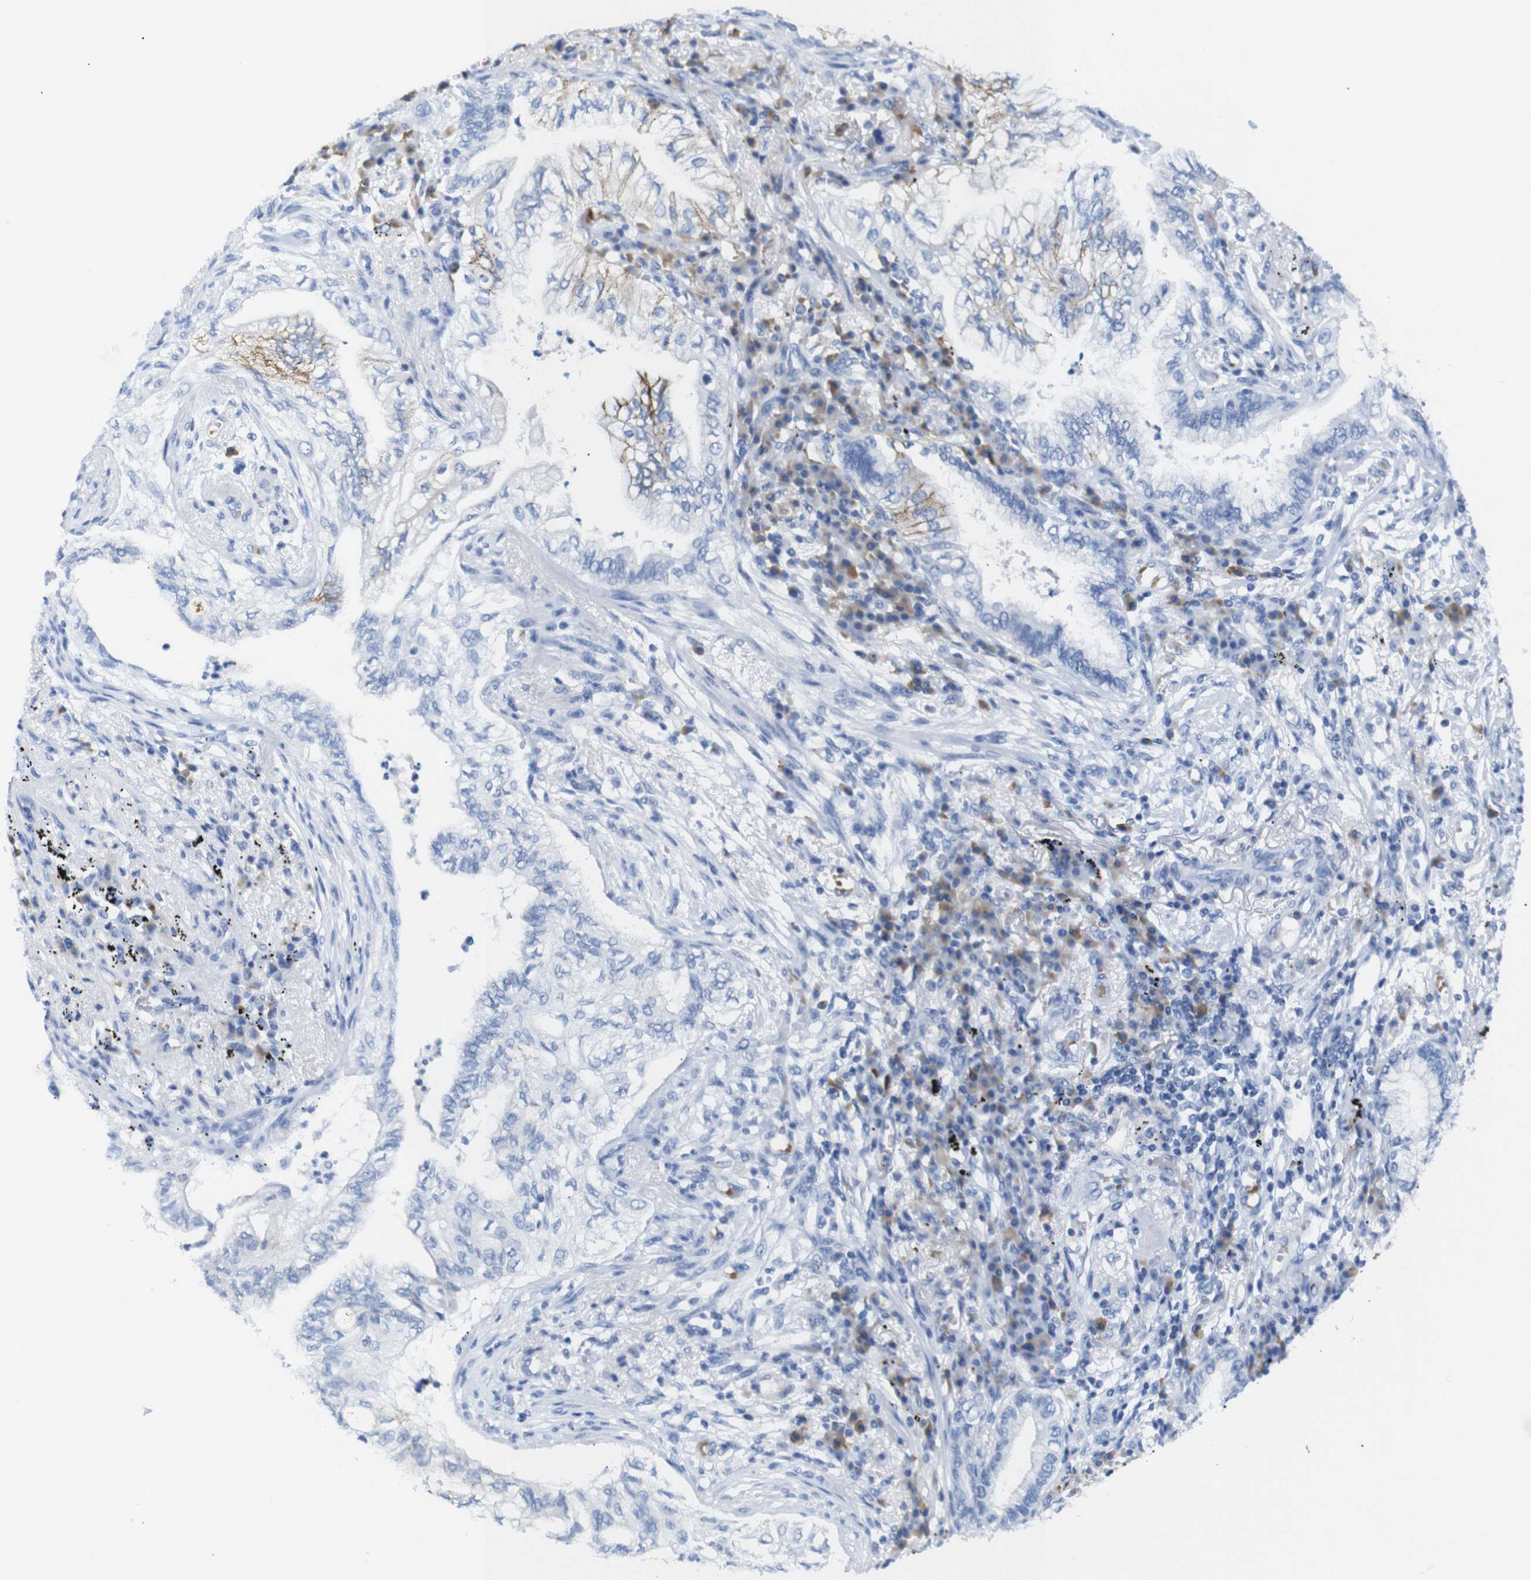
{"staining": {"intensity": "weak", "quantity": "<25%", "location": "cytoplasmic/membranous"}, "tissue": "lung cancer", "cell_type": "Tumor cells", "image_type": "cancer", "snomed": [{"axis": "morphology", "description": "Normal tissue, NOS"}, {"axis": "morphology", "description": "Adenocarcinoma, NOS"}, {"axis": "topography", "description": "Bronchus"}, {"axis": "topography", "description": "Lung"}], "caption": "DAB immunohistochemical staining of adenocarcinoma (lung) reveals no significant staining in tumor cells. (DAB immunohistochemistry (IHC), high magnification).", "gene": "ERVMER34-1", "patient": {"sex": "female", "age": 70}}